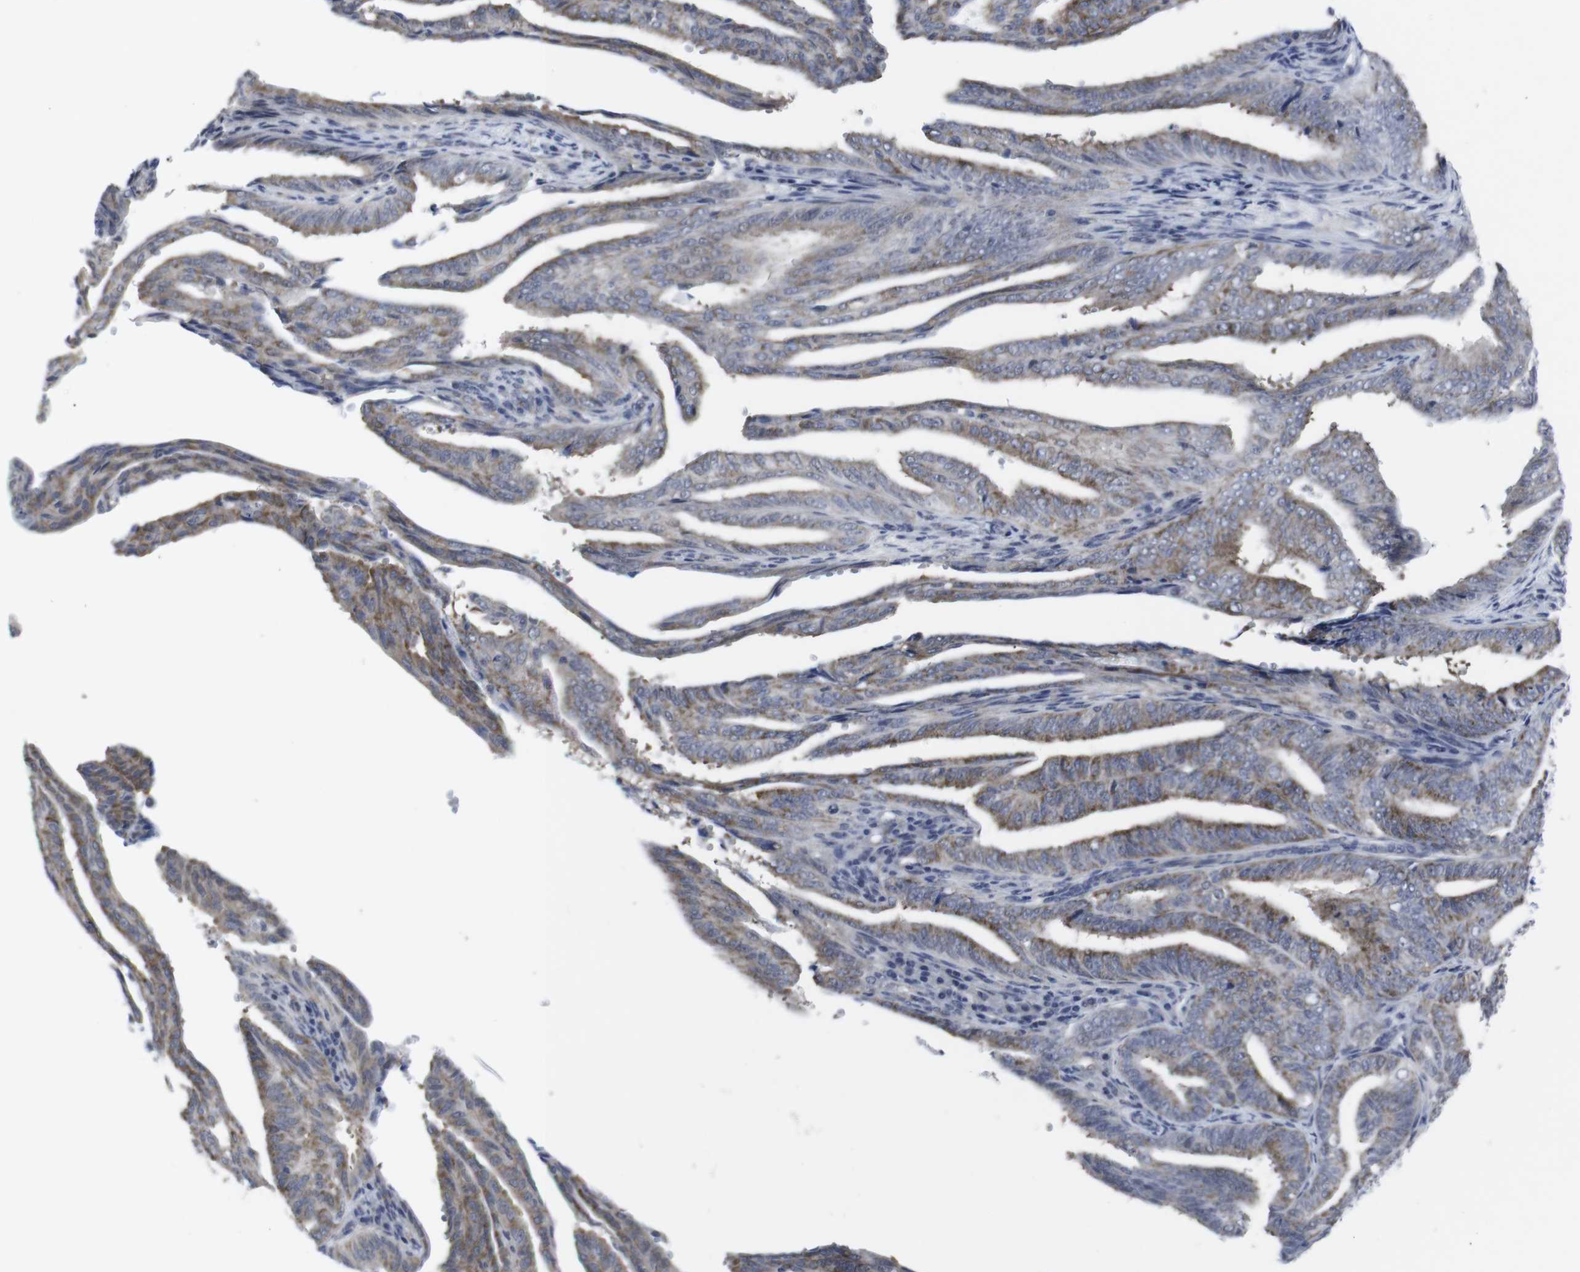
{"staining": {"intensity": "moderate", "quantity": "25%-75%", "location": "cytoplasmic/membranous"}, "tissue": "endometrial cancer", "cell_type": "Tumor cells", "image_type": "cancer", "snomed": [{"axis": "morphology", "description": "Adenocarcinoma, NOS"}, {"axis": "topography", "description": "Endometrium"}], "caption": "IHC of endometrial cancer (adenocarcinoma) exhibits medium levels of moderate cytoplasmic/membranous staining in approximately 25%-75% of tumor cells. Using DAB (3,3'-diaminobenzidine) (brown) and hematoxylin (blue) stains, captured at high magnification using brightfield microscopy.", "gene": "GEMIN2", "patient": {"sex": "female", "age": 58}}